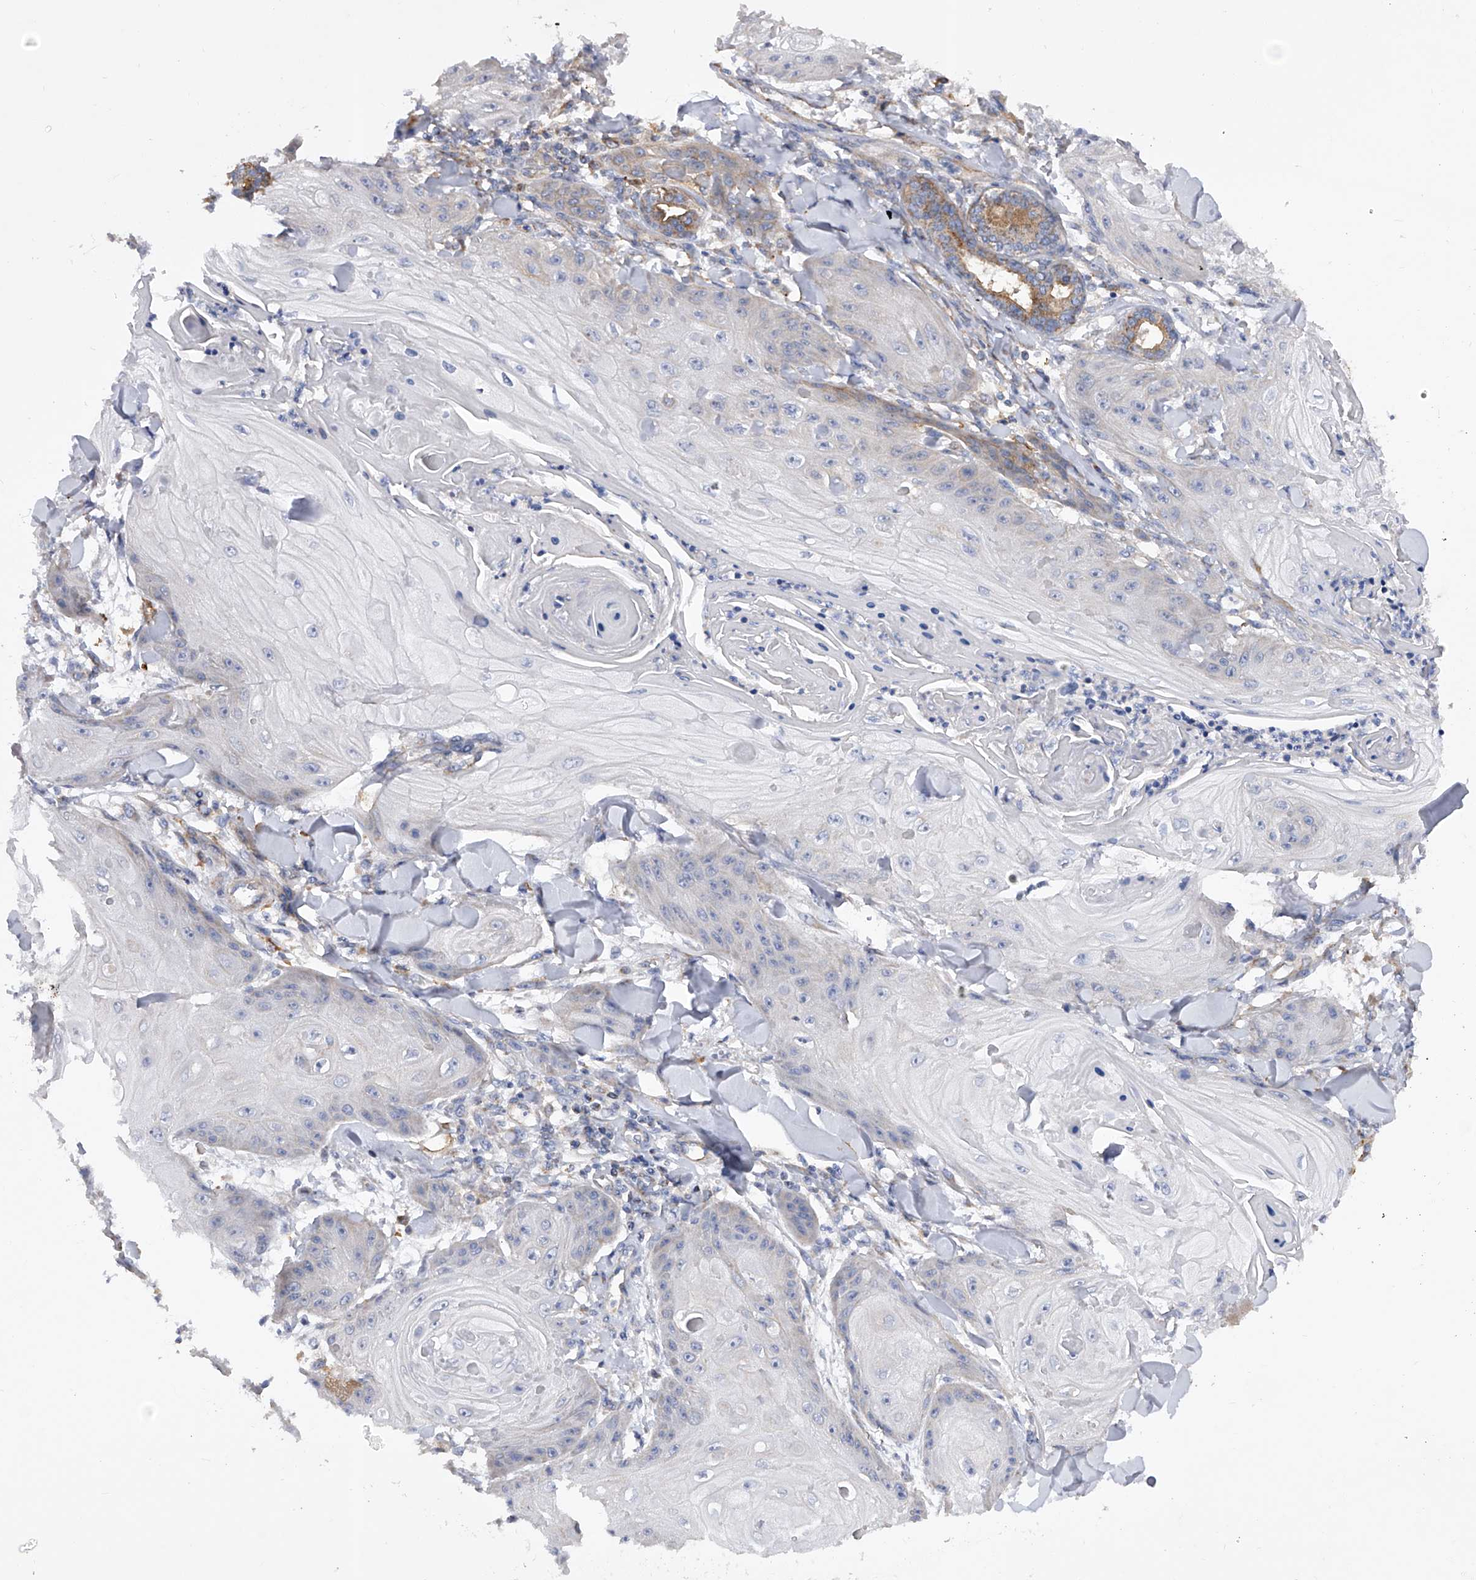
{"staining": {"intensity": "negative", "quantity": "none", "location": "none"}, "tissue": "skin cancer", "cell_type": "Tumor cells", "image_type": "cancer", "snomed": [{"axis": "morphology", "description": "Squamous cell carcinoma, NOS"}, {"axis": "topography", "description": "Skin"}], "caption": "Tumor cells show no significant protein positivity in skin squamous cell carcinoma.", "gene": "PDSS2", "patient": {"sex": "male", "age": 74}}